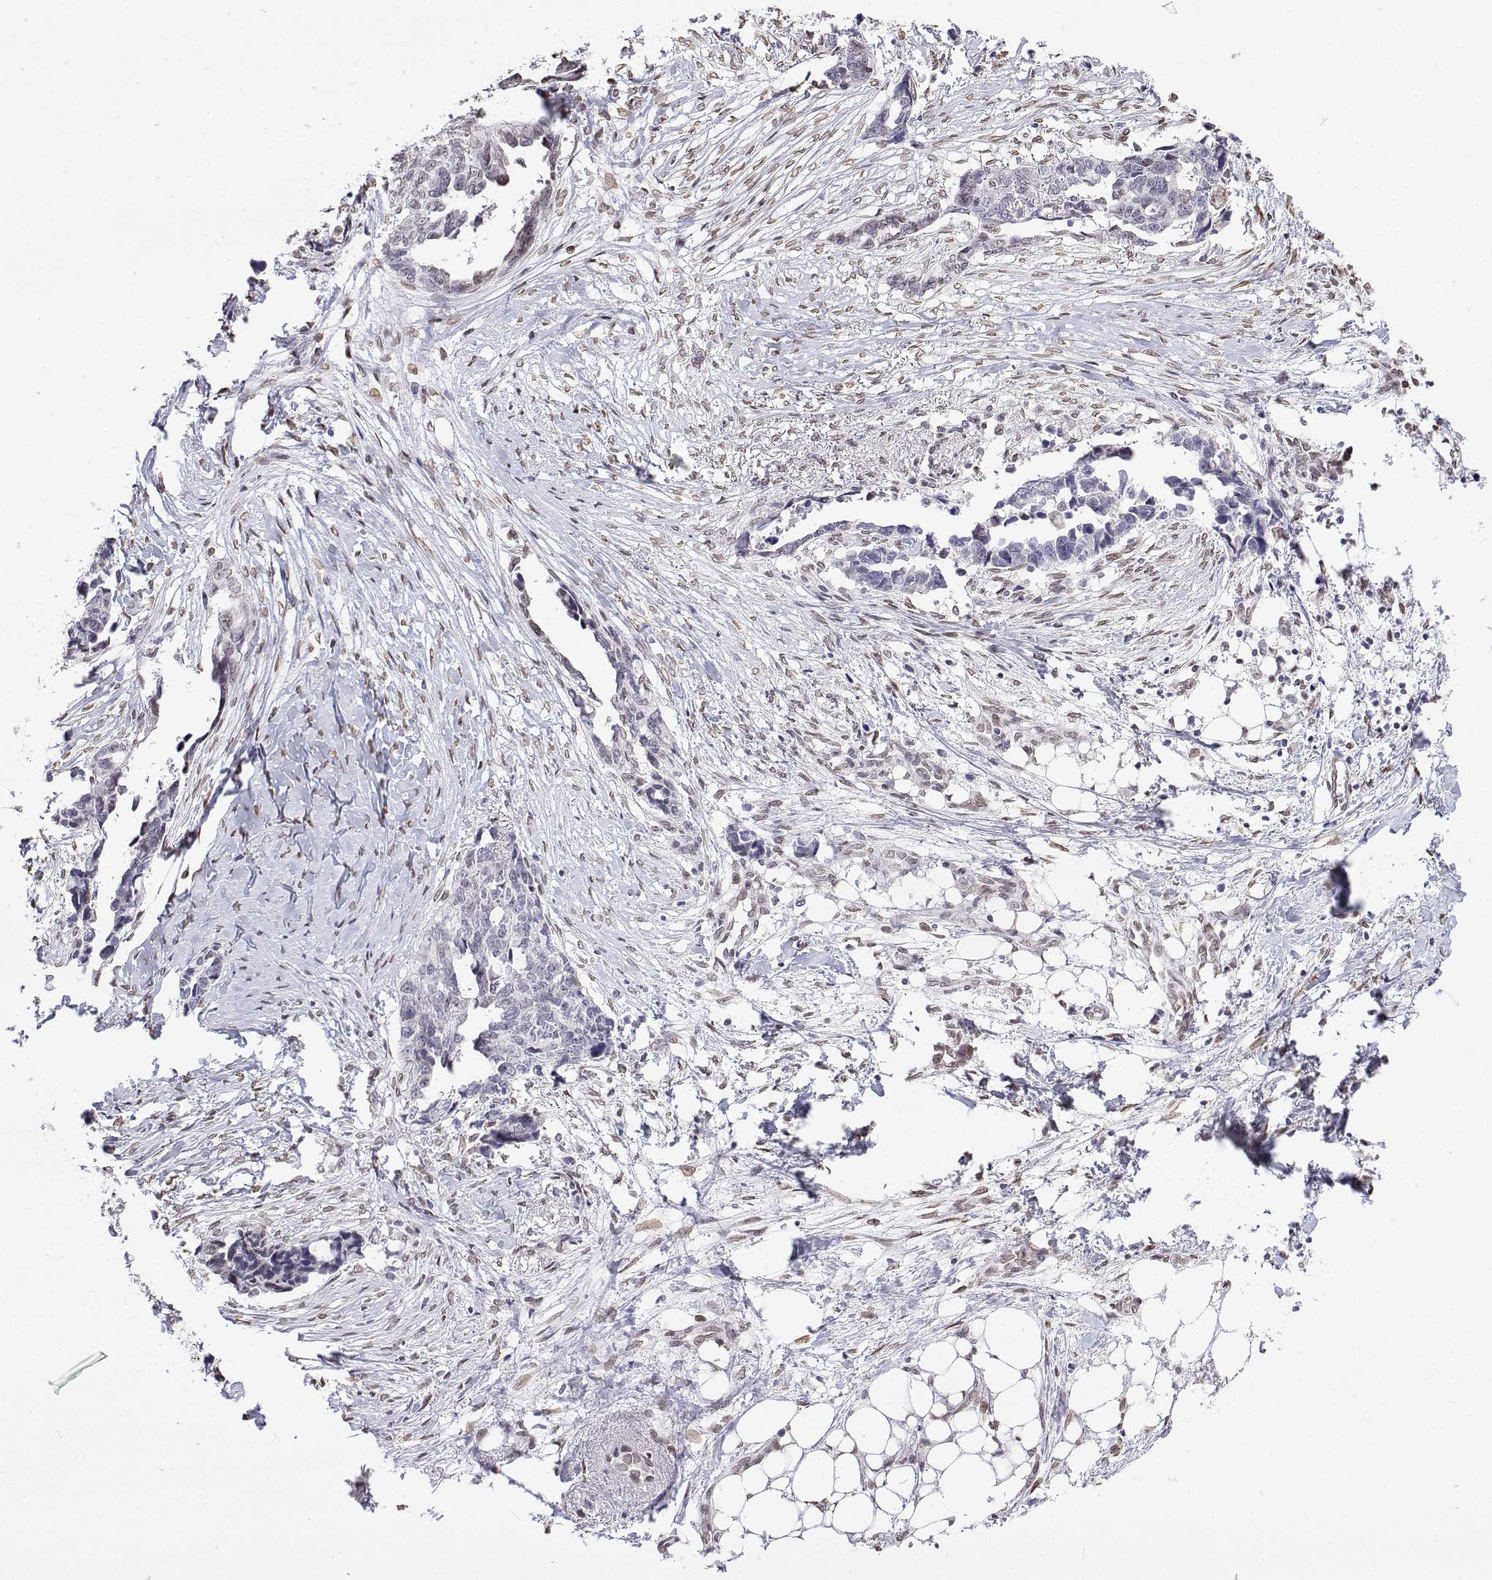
{"staining": {"intensity": "negative", "quantity": "none", "location": "none"}, "tissue": "ovarian cancer", "cell_type": "Tumor cells", "image_type": "cancer", "snomed": [{"axis": "morphology", "description": "Cystadenocarcinoma, serous, NOS"}, {"axis": "topography", "description": "Ovary"}], "caption": "Photomicrograph shows no protein expression in tumor cells of ovarian serous cystadenocarcinoma tissue. (Stains: DAB IHC with hematoxylin counter stain, Microscopy: brightfield microscopy at high magnification).", "gene": "ZNF532", "patient": {"sex": "female", "age": 69}}